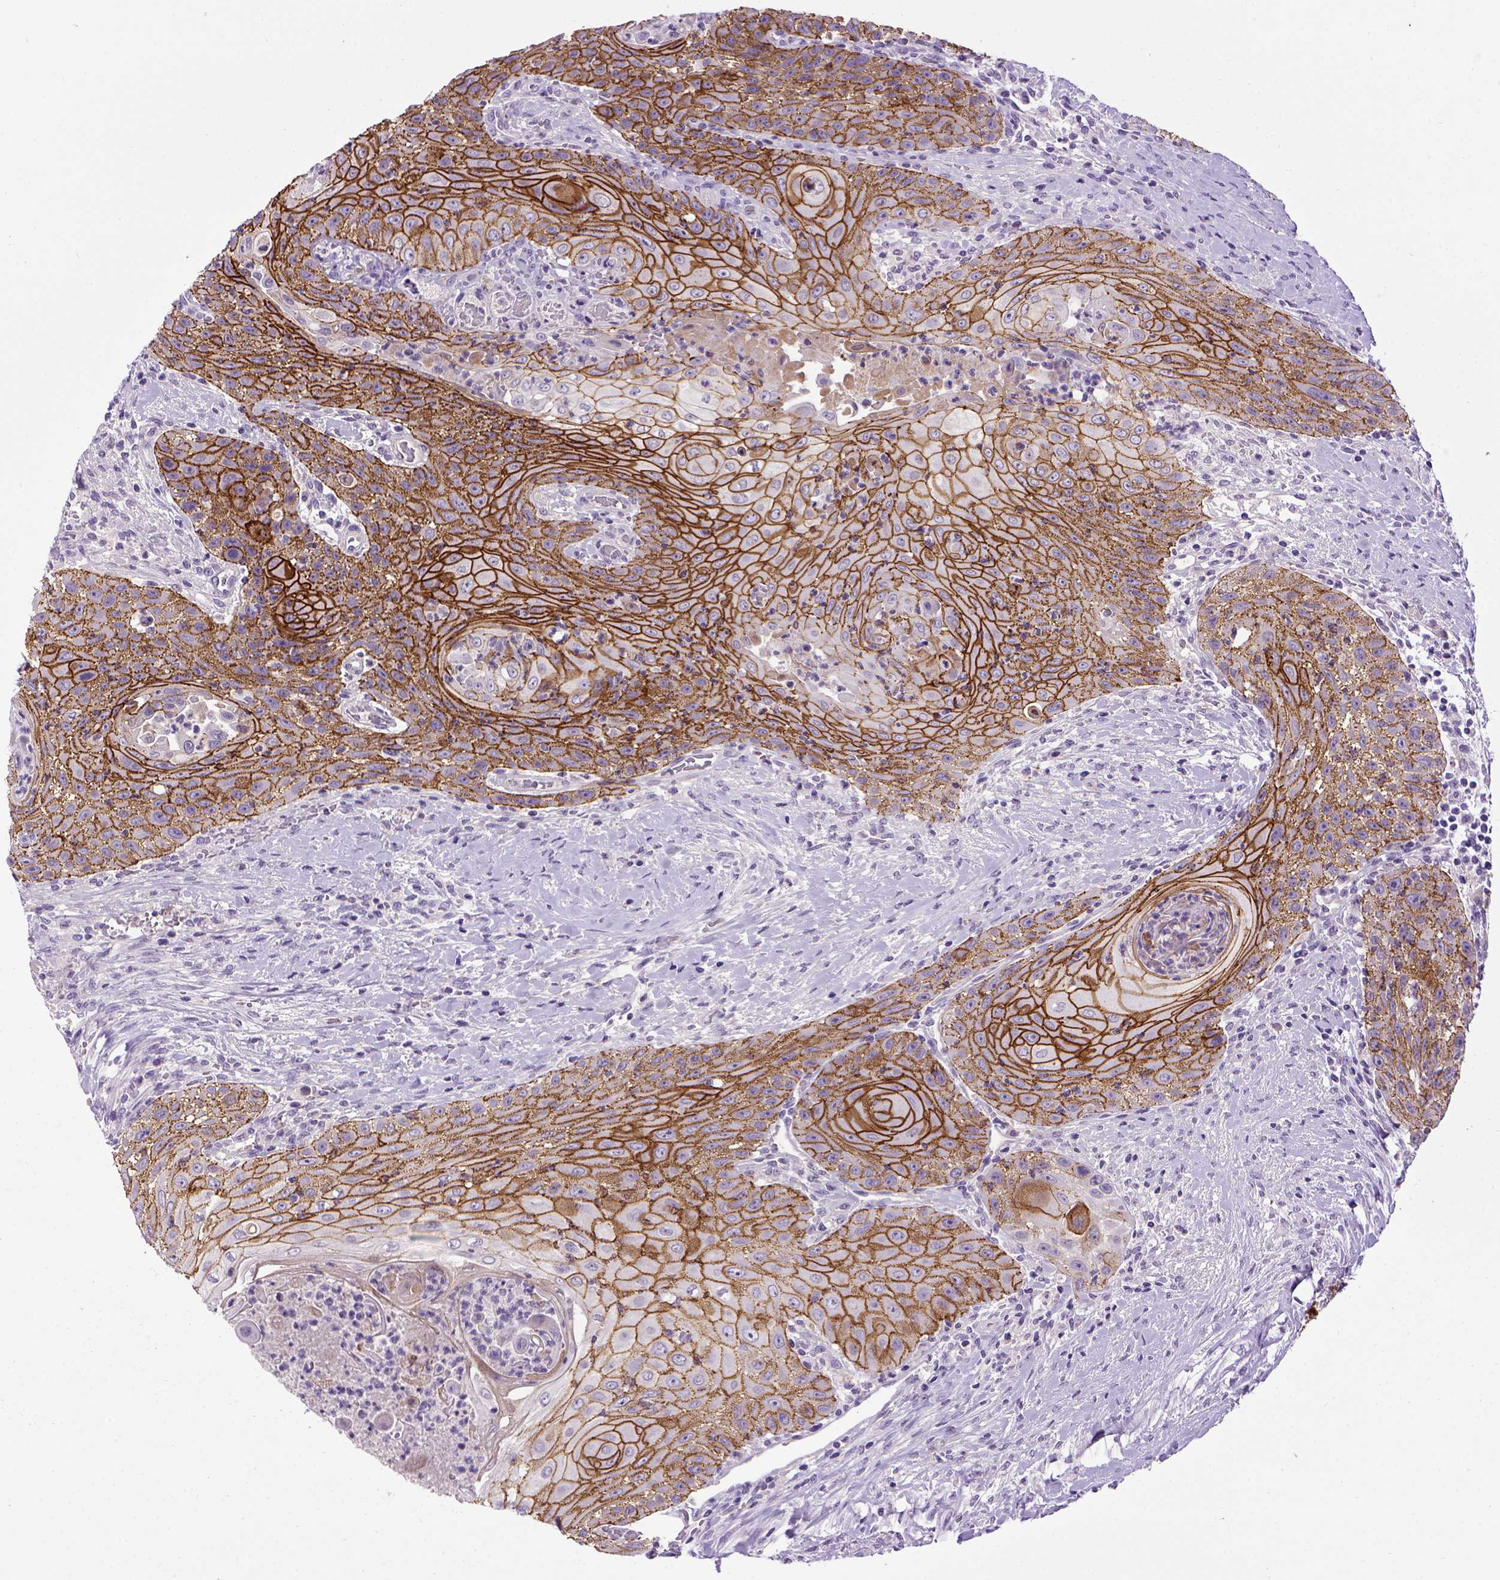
{"staining": {"intensity": "strong", "quantity": "<25%", "location": "cytoplasmic/membranous"}, "tissue": "head and neck cancer", "cell_type": "Tumor cells", "image_type": "cancer", "snomed": [{"axis": "morphology", "description": "Squamous cell carcinoma, NOS"}, {"axis": "topography", "description": "Head-Neck"}], "caption": "This image exhibits immunohistochemistry staining of human head and neck cancer (squamous cell carcinoma), with medium strong cytoplasmic/membranous staining in about <25% of tumor cells.", "gene": "CDH1", "patient": {"sex": "male", "age": 69}}